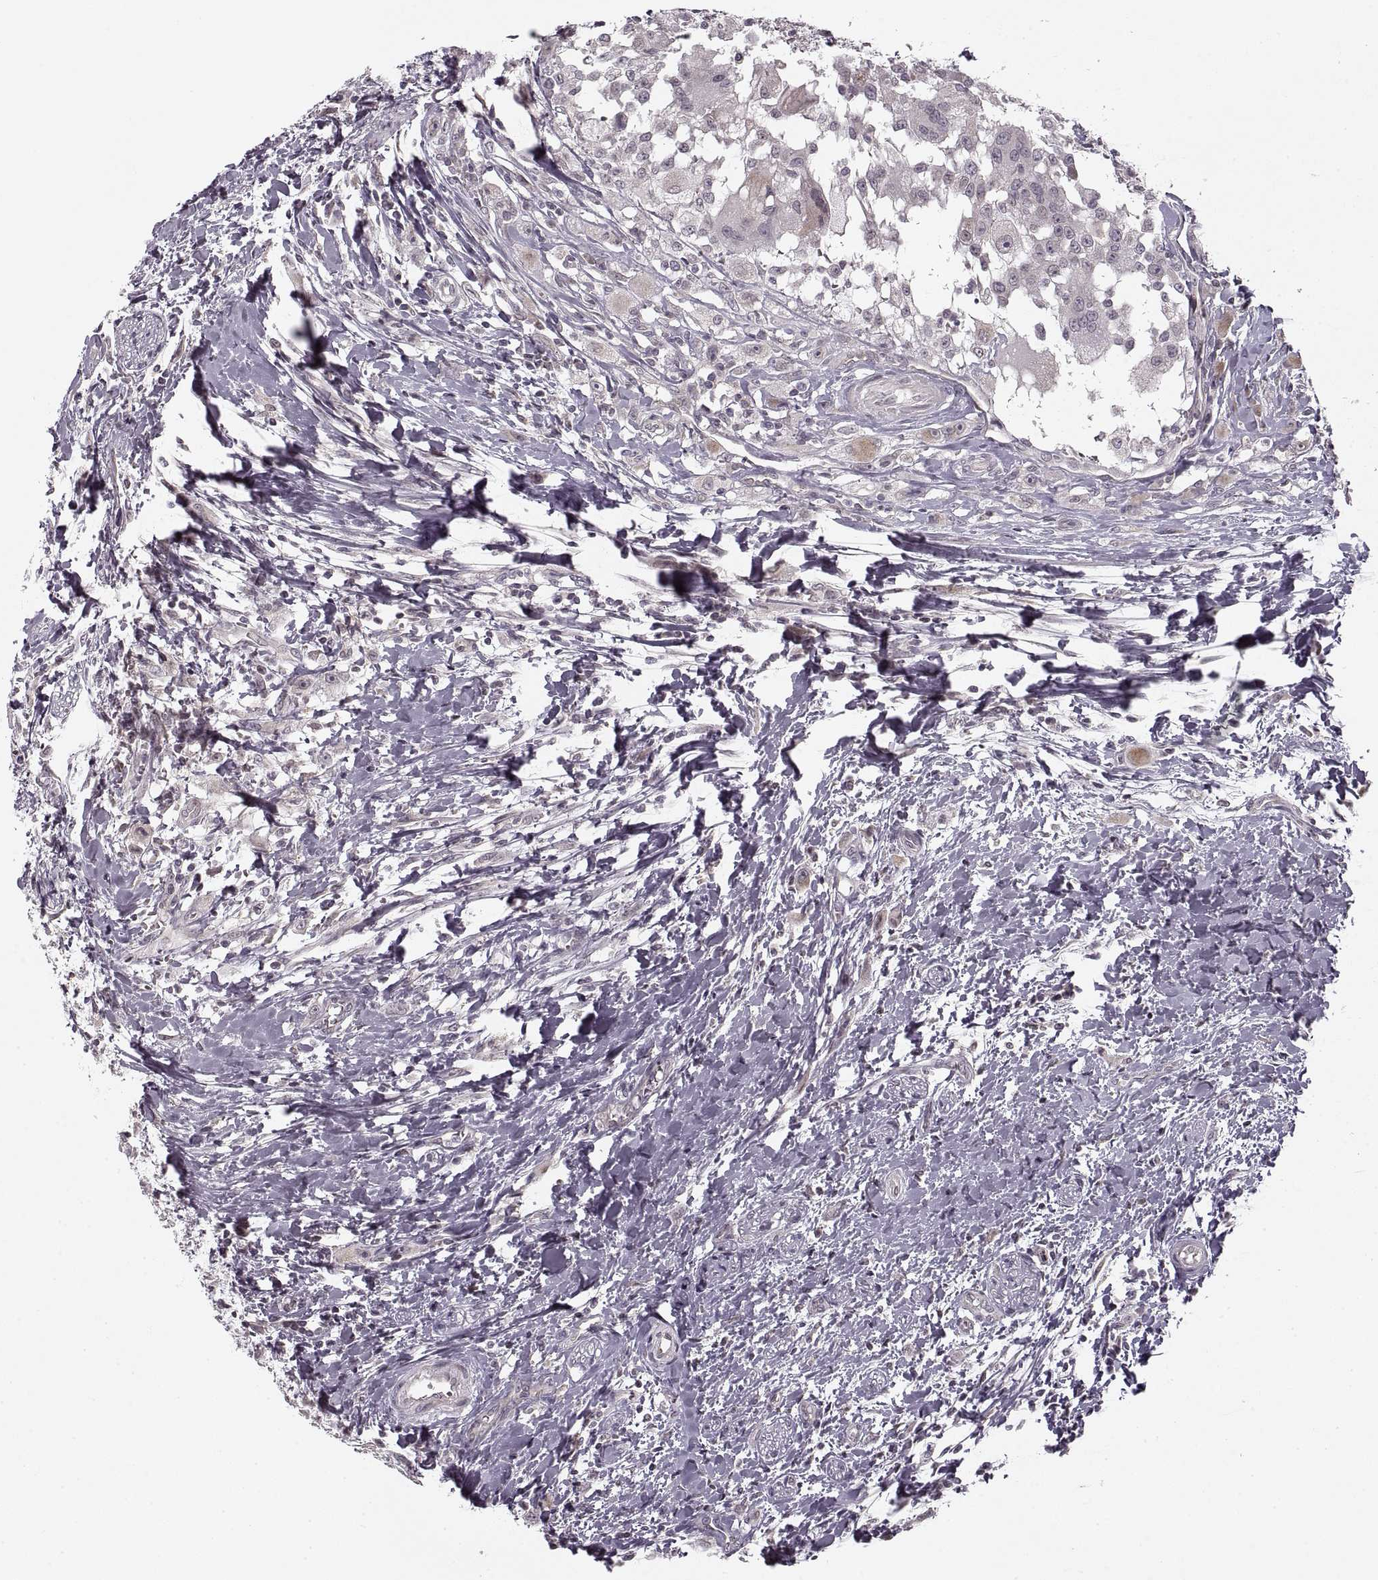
{"staining": {"intensity": "negative", "quantity": "none", "location": "none"}, "tissue": "head and neck cancer", "cell_type": "Tumor cells", "image_type": "cancer", "snomed": [{"axis": "morphology", "description": "Squamous cell carcinoma, NOS"}, {"axis": "morphology", "description": "Squamous cell carcinoma, metastatic, NOS"}, {"axis": "topography", "description": "Oral tissue"}, {"axis": "topography", "description": "Head-Neck"}], "caption": "This is an immunohistochemistry (IHC) histopathology image of human head and neck cancer. There is no expression in tumor cells.", "gene": "ASIC3", "patient": {"sex": "female", "age": 85}}